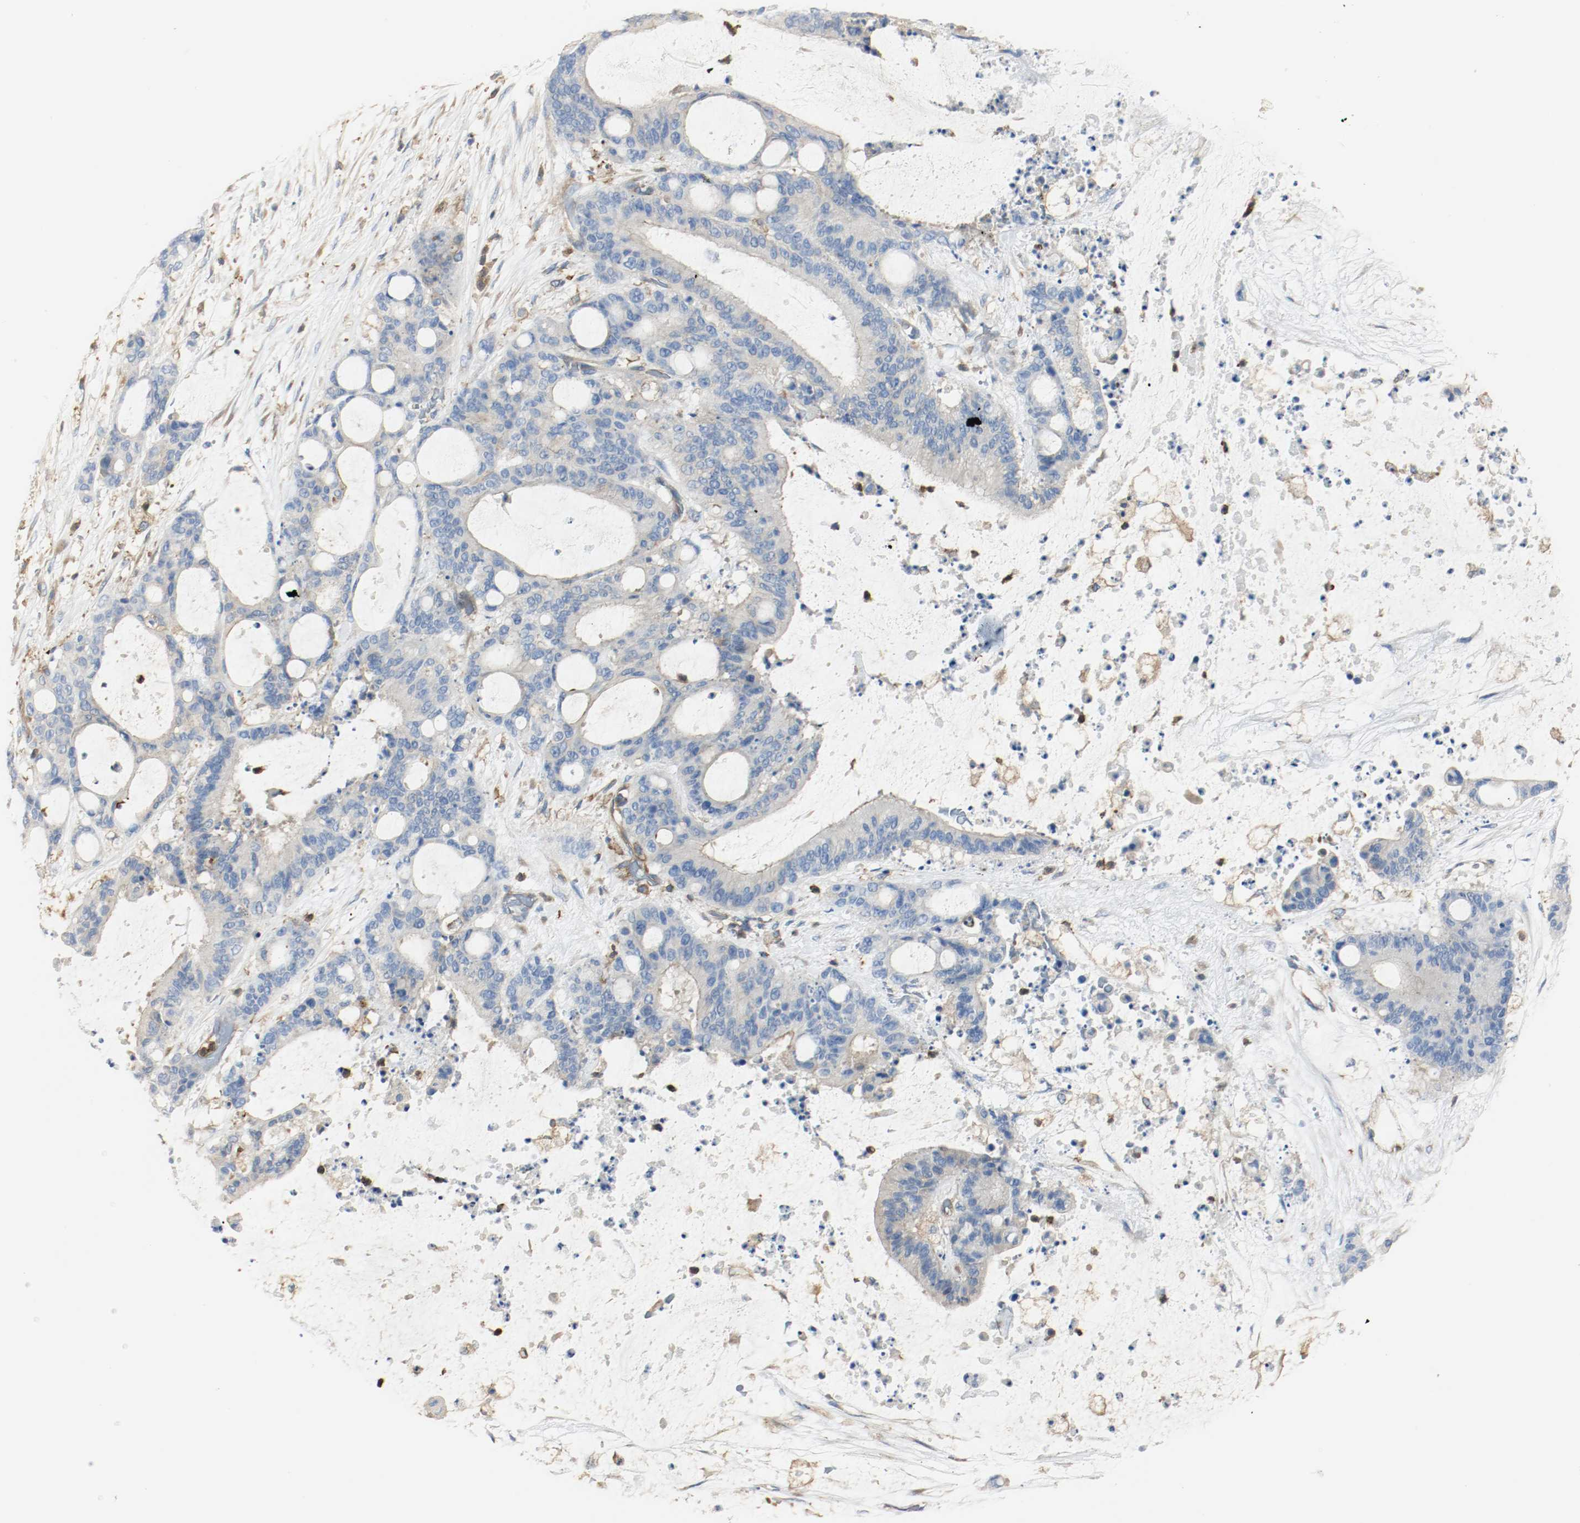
{"staining": {"intensity": "negative", "quantity": "none", "location": "none"}, "tissue": "liver cancer", "cell_type": "Tumor cells", "image_type": "cancer", "snomed": [{"axis": "morphology", "description": "Cholangiocarcinoma"}, {"axis": "topography", "description": "Liver"}], "caption": "Immunohistochemical staining of human liver cancer (cholangiocarcinoma) exhibits no significant staining in tumor cells. Nuclei are stained in blue.", "gene": "ARPC1B", "patient": {"sex": "female", "age": 73}}